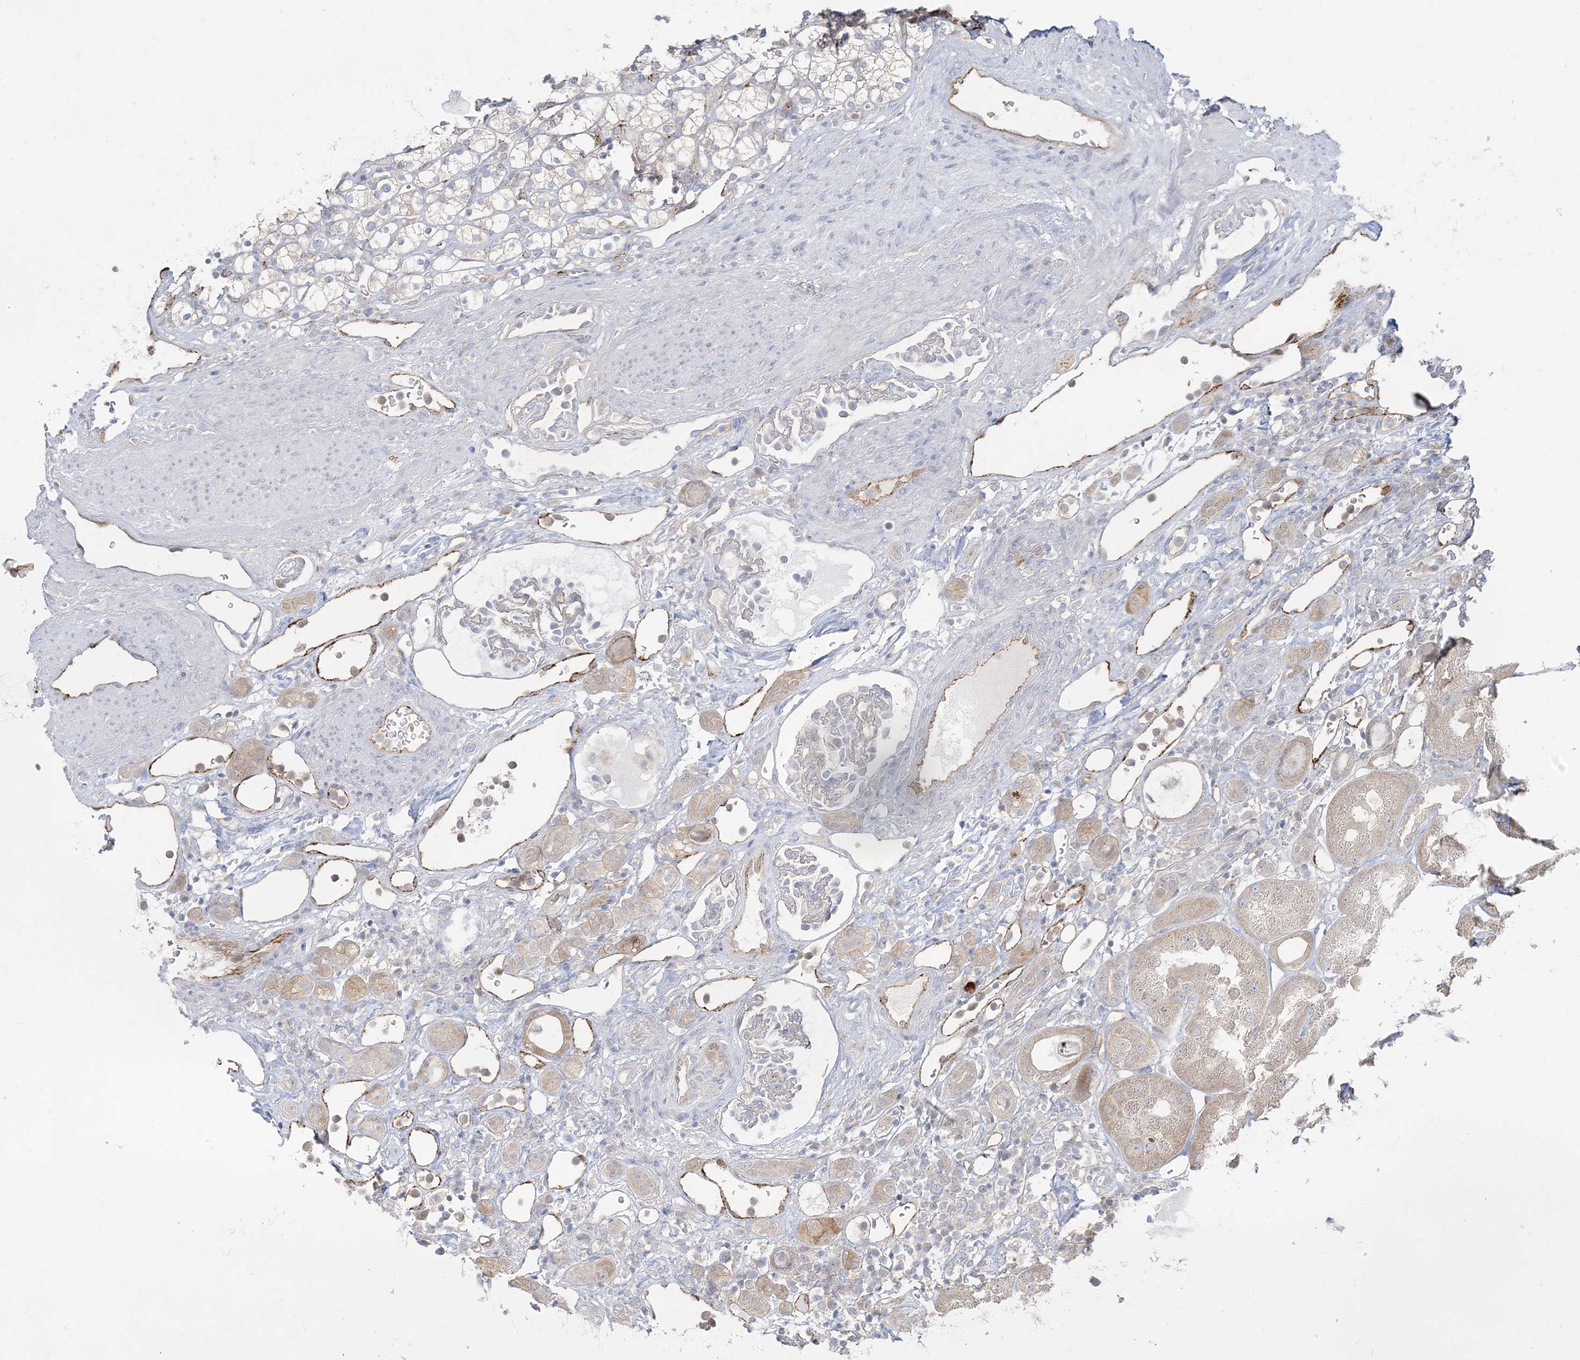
{"staining": {"intensity": "negative", "quantity": "none", "location": "none"}, "tissue": "renal cancer", "cell_type": "Tumor cells", "image_type": "cancer", "snomed": [{"axis": "morphology", "description": "Adenocarcinoma, NOS"}, {"axis": "topography", "description": "Kidney"}], "caption": "DAB immunohistochemical staining of human renal cancer (adenocarcinoma) exhibits no significant staining in tumor cells. (DAB immunohistochemistry, high magnification).", "gene": "INPP1", "patient": {"sex": "male", "age": 77}}